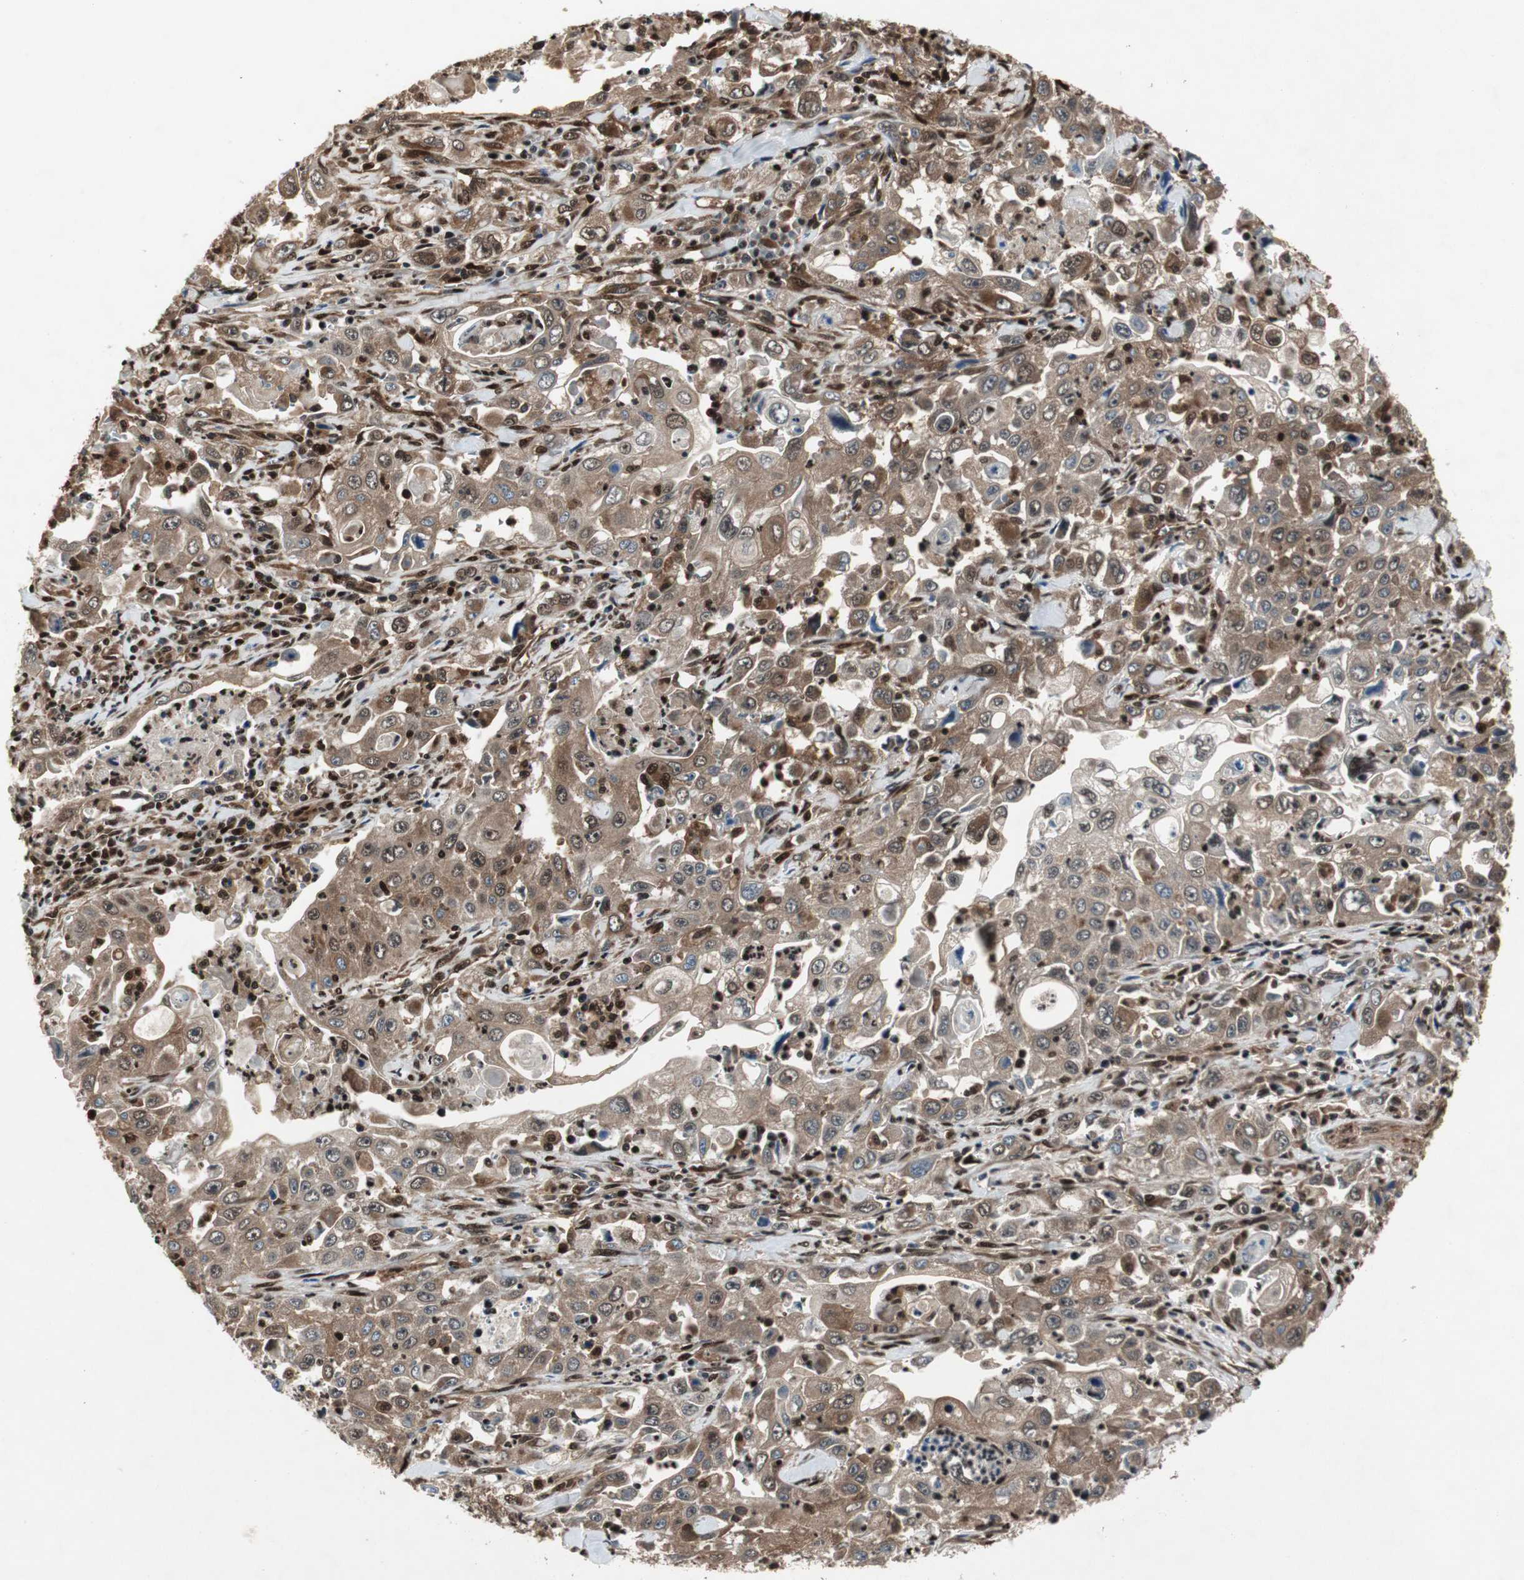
{"staining": {"intensity": "moderate", "quantity": ">75%", "location": "cytoplasmic/membranous"}, "tissue": "pancreatic cancer", "cell_type": "Tumor cells", "image_type": "cancer", "snomed": [{"axis": "morphology", "description": "Adenocarcinoma, NOS"}, {"axis": "topography", "description": "Pancreas"}], "caption": "This histopathology image displays immunohistochemistry staining of human pancreatic cancer, with medium moderate cytoplasmic/membranous positivity in about >75% of tumor cells.", "gene": "ACLY", "patient": {"sex": "male", "age": 70}}